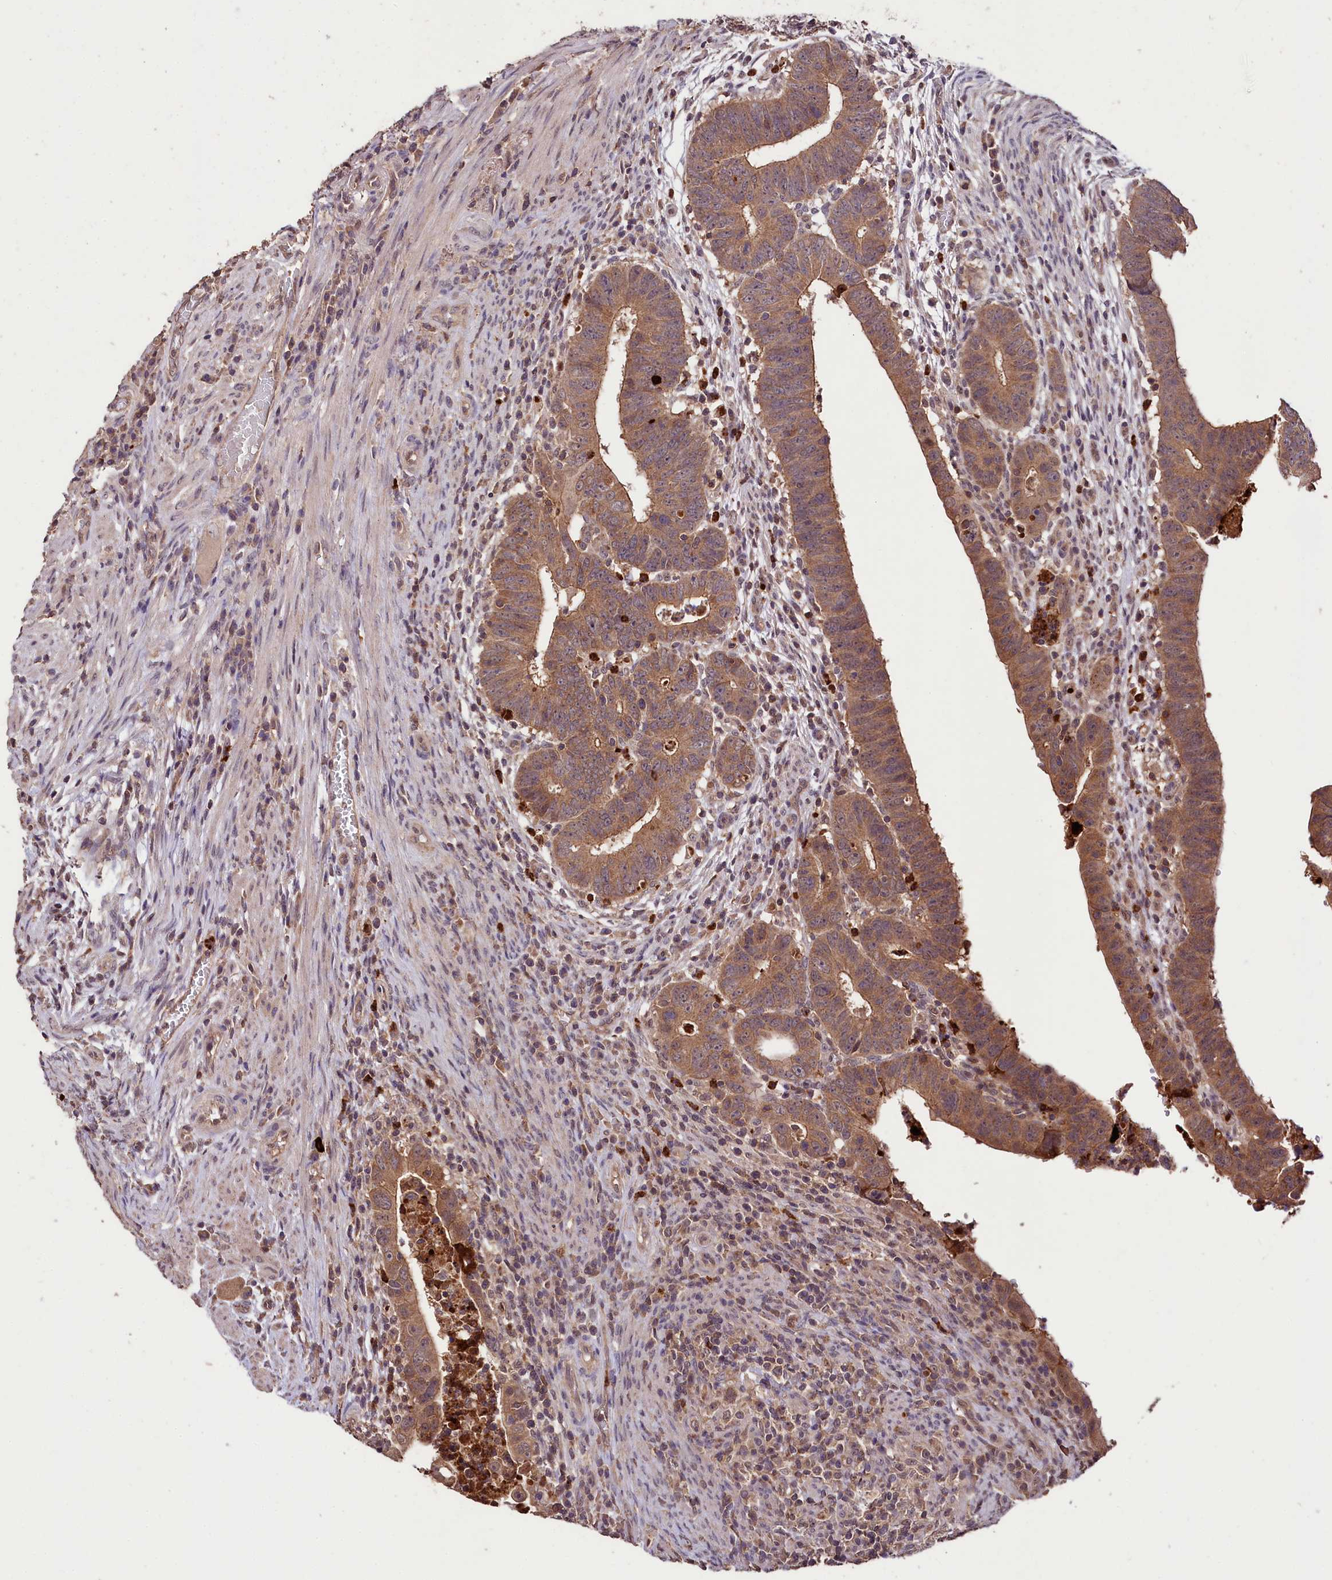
{"staining": {"intensity": "moderate", "quantity": ">75%", "location": "cytoplasmic/membranous"}, "tissue": "colorectal cancer", "cell_type": "Tumor cells", "image_type": "cancer", "snomed": [{"axis": "morphology", "description": "Normal tissue, NOS"}, {"axis": "morphology", "description": "Adenocarcinoma, NOS"}, {"axis": "topography", "description": "Rectum"}], "caption": "Immunohistochemical staining of colorectal adenocarcinoma exhibits medium levels of moderate cytoplasmic/membranous protein expression in about >75% of tumor cells. (Brightfield microscopy of DAB IHC at high magnification).", "gene": "KLRB1", "patient": {"sex": "female", "age": 65}}